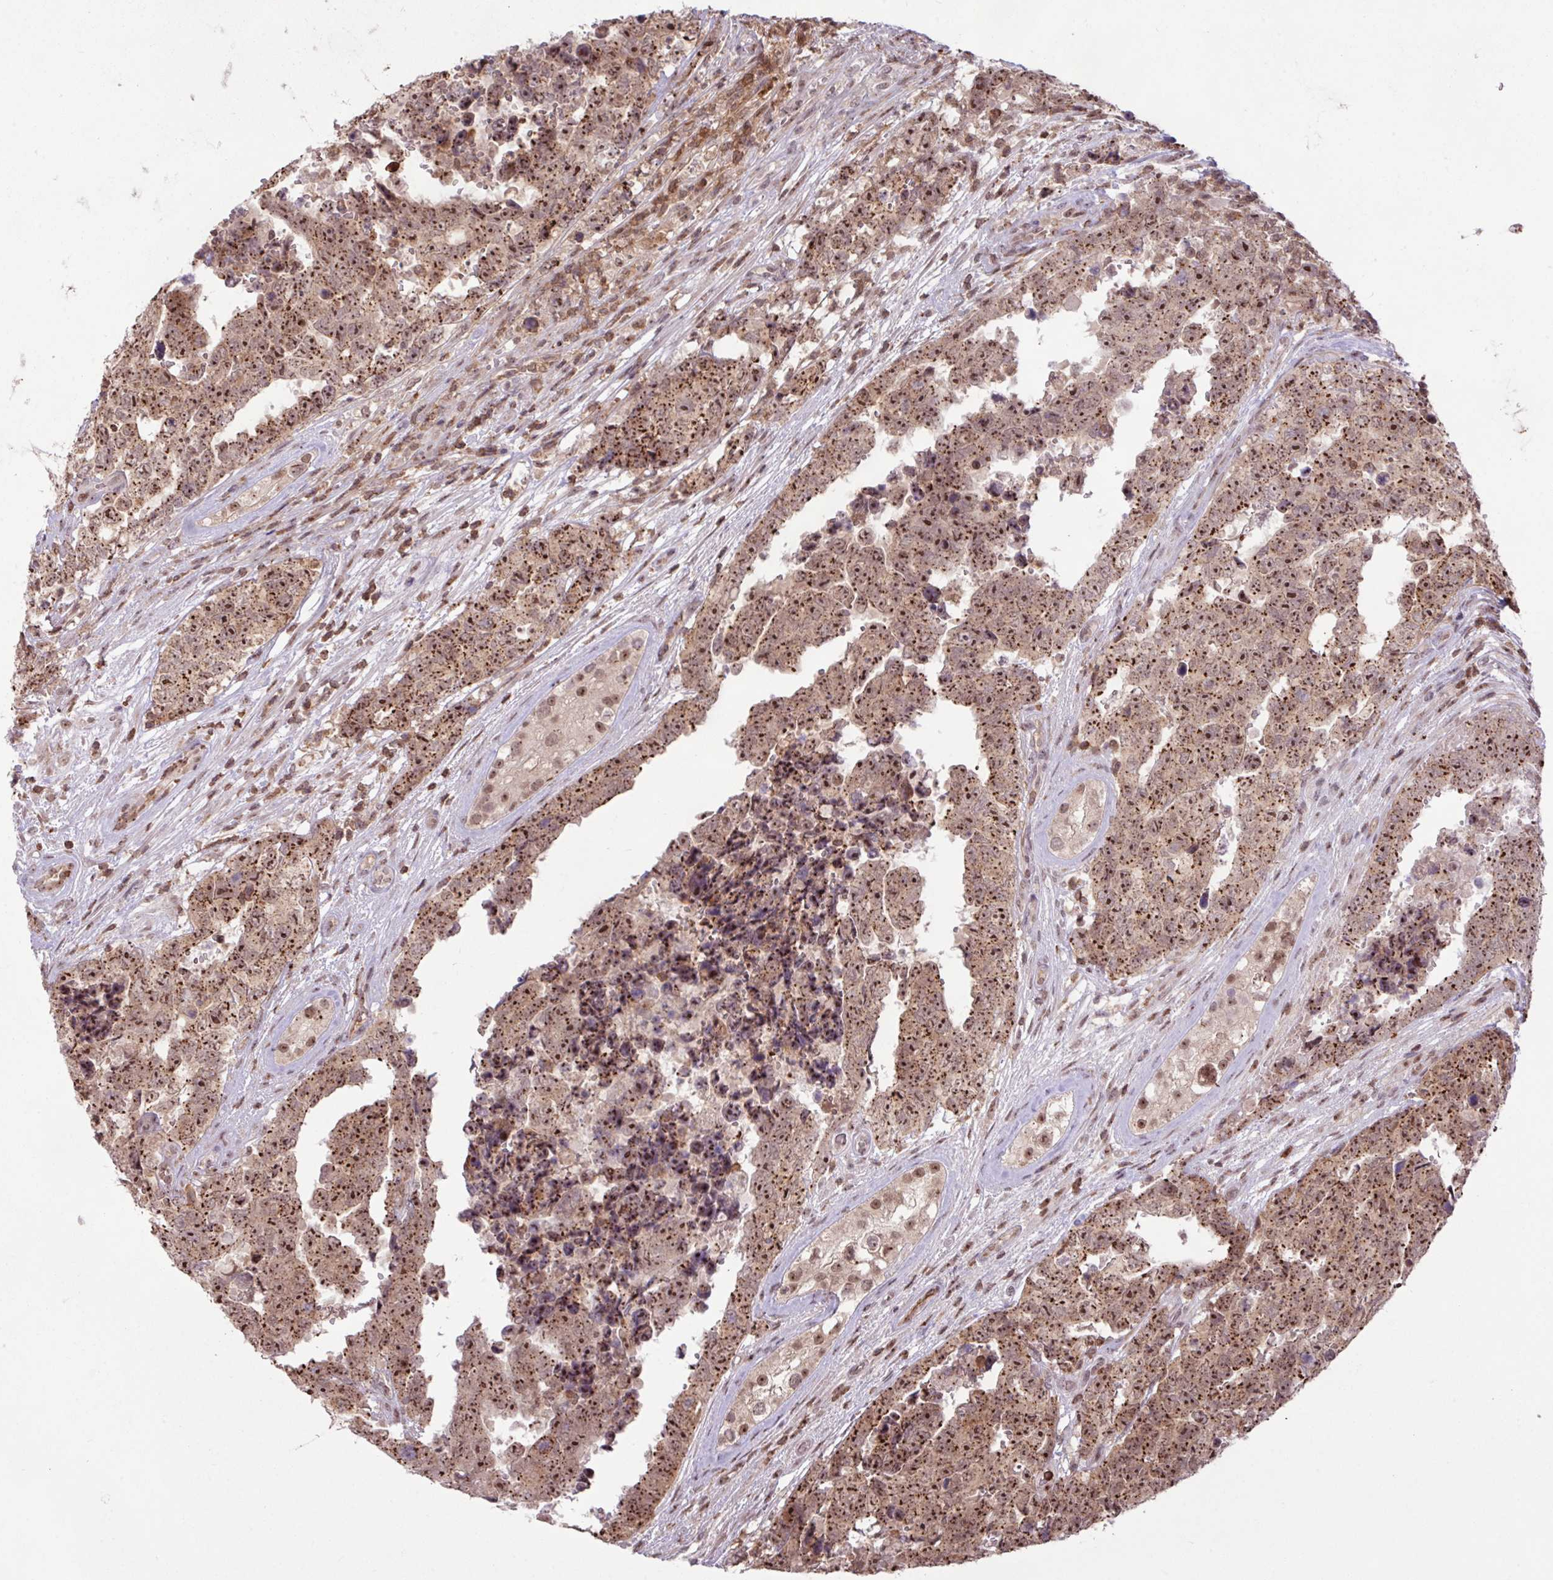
{"staining": {"intensity": "moderate", "quantity": ">75%", "location": "nuclear"}, "tissue": "testis cancer", "cell_type": "Tumor cells", "image_type": "cancer", "snomed": [{"axis": "morphology", "description": "Normal tissue, NOS"}, {"axis": "morphology", "description": "Carcinoma, Embryonal, NOS"}, {"axis": "topography", "description": "Testis"}, {"axis": "topography", "description": "Epididymis"}], "caption": "The immunohistochemical stain labels moderate nuclear expression in tumor cells of testis cancer (embryonal carcinoma) tissue.", "gene": "GON7", "patient": {"sex": "male", "age": 25}}